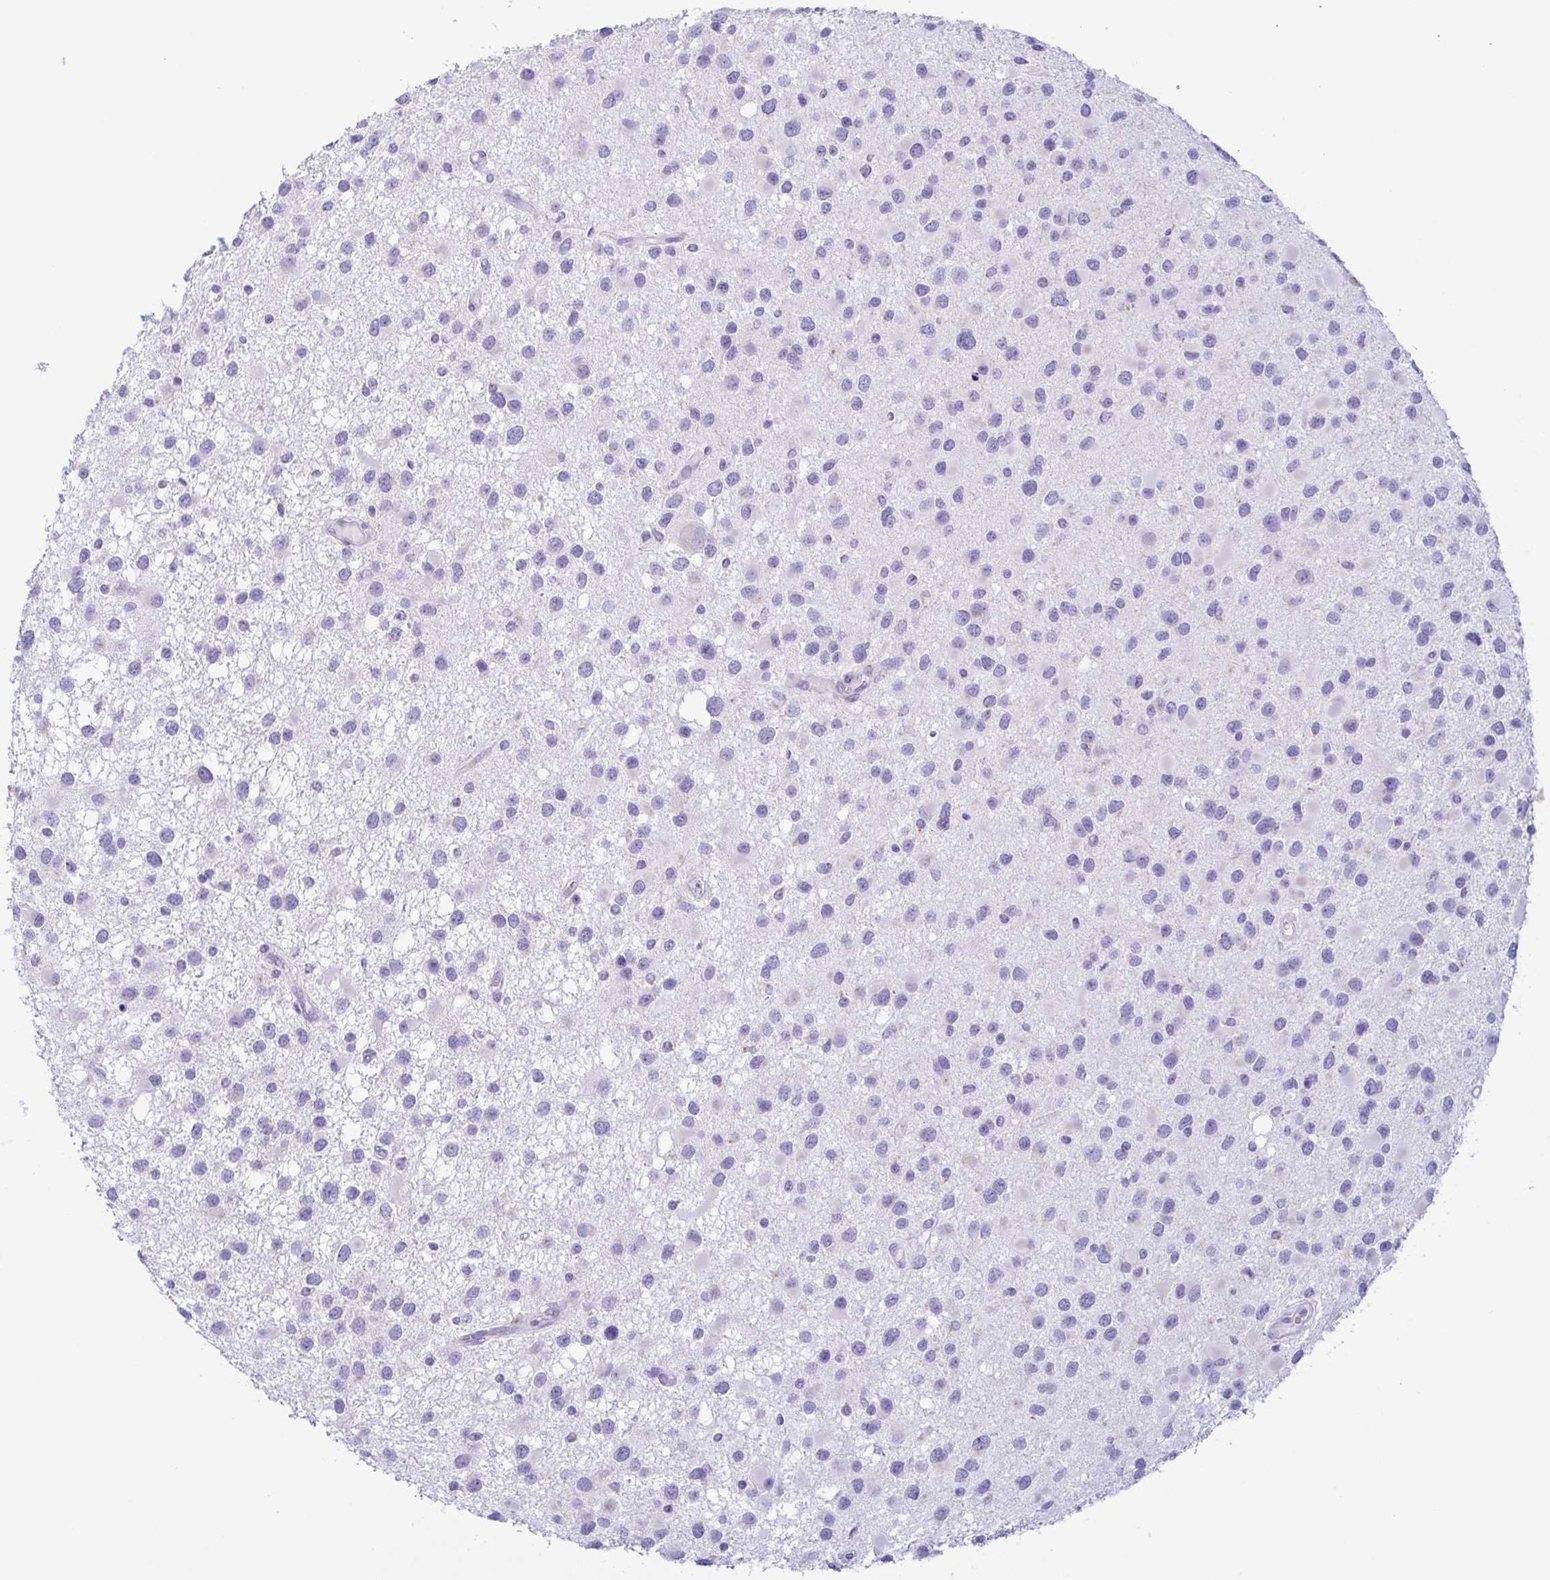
{"staining": {"intensity": "negative", "quantity": "none", "location": "none"}, "tissue": "glioma", "cell_type": "Tumor cells", "image_type": "cancer", "snomed": [{"axis": "morphology", "description": "Glioma, malignant, Low grade"}, {"axis": "topography", "description": "Brain"}], "caption": "Immunohistochemistry (IHC) of human glioma demonstrates no positivity in tumor cells. Nuclei are stained in blue.", "gene": "AZU1", "patient": {"sex": "female", "age": 32}}